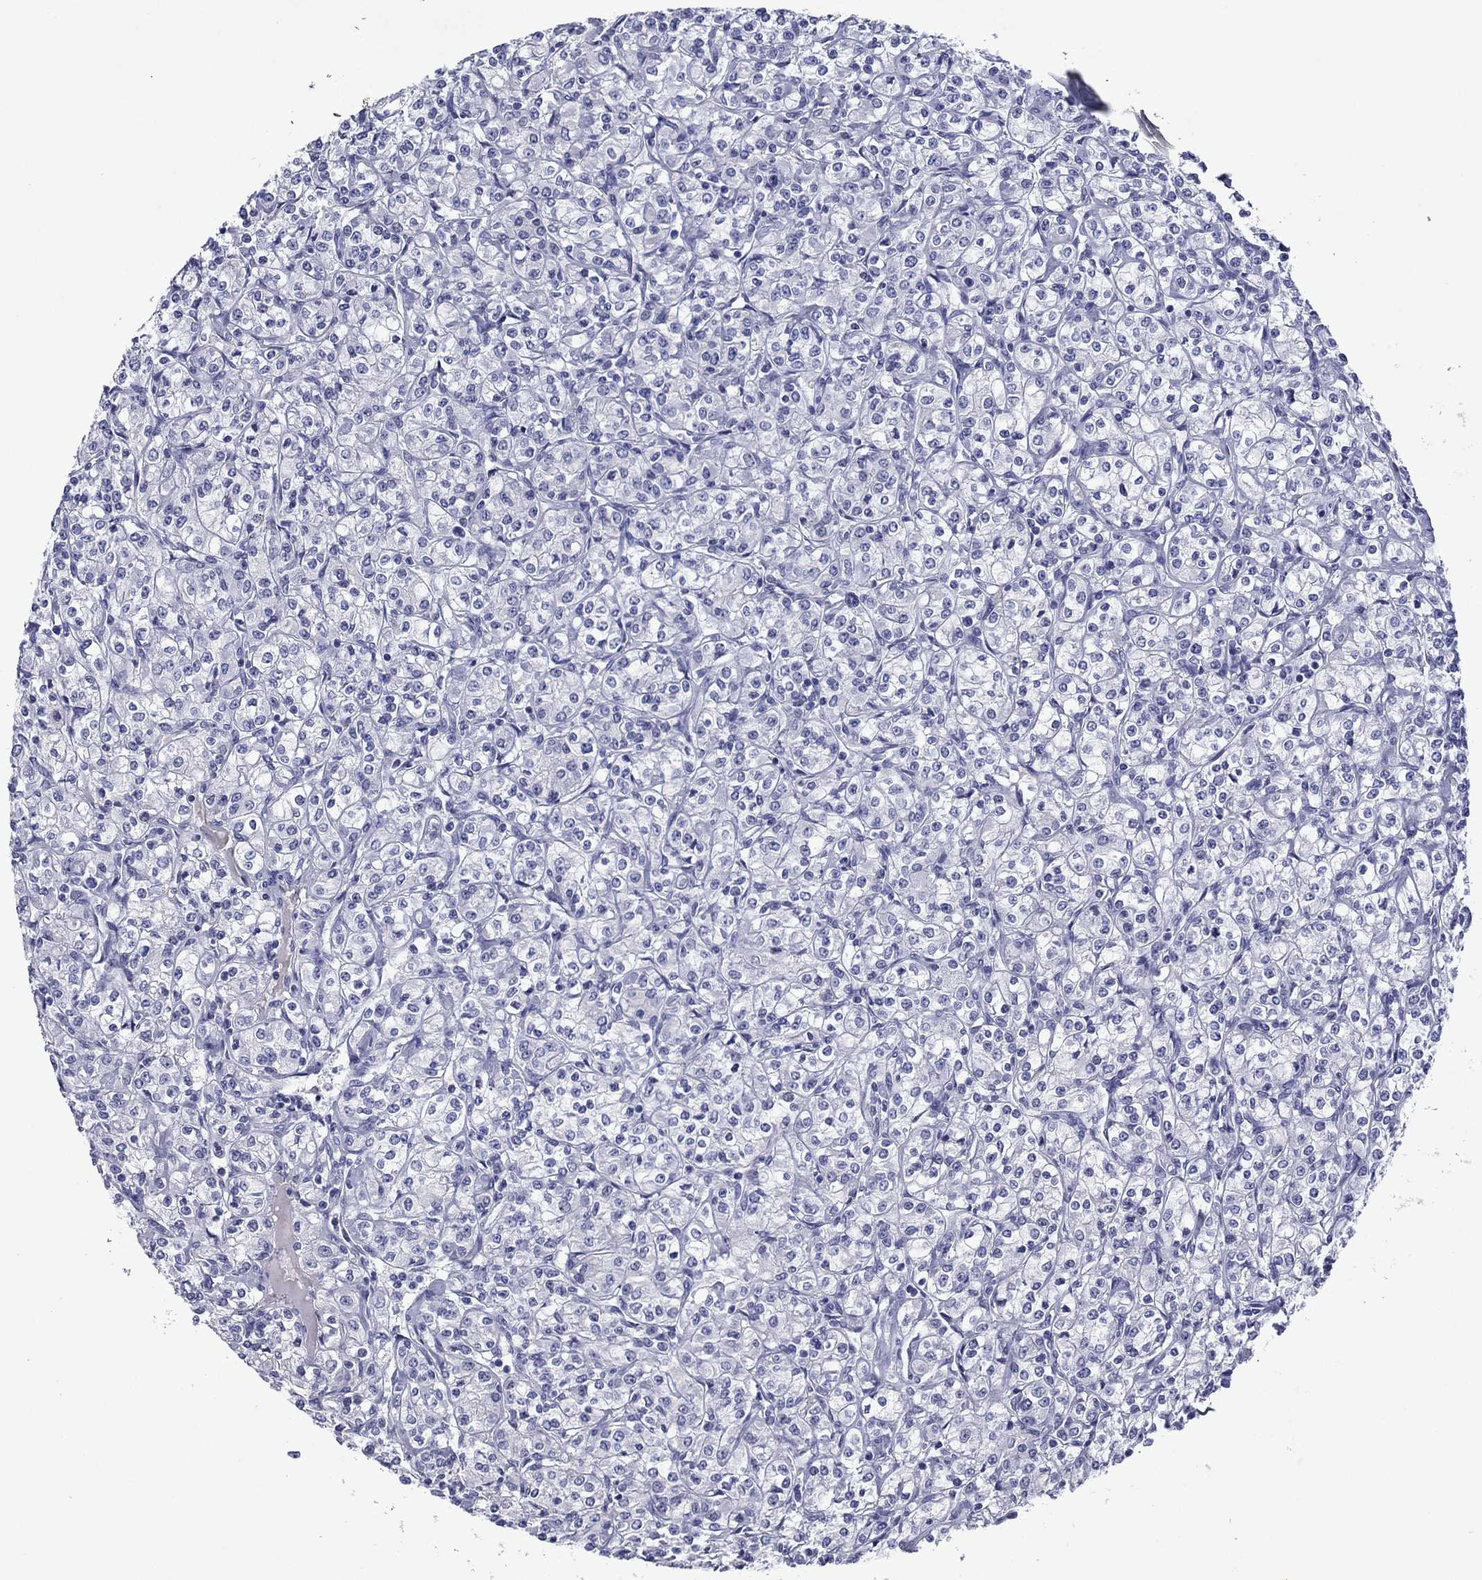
{"staining": {"intensity": "negative", "quantity": "none", "location": "none"}, "tissue": "renal cancer", "cell_type": "Tumor cells", "image_type": "cancer", "snomed": [{"axis": "morphology", "description": "Adenocarcinoma, NOS"}, {"axis": "topography", "description": "Kidney"}], "caption": "This image is of adenocarcinoma (renal) stained with immunohistochemistry (IHC) to label a protein in brown with the nuclei are counter-stained blue. There is no positivity in tumor cells.", "gene": "PIWIL1", "patient": {"sex": "male", "age": 77}}